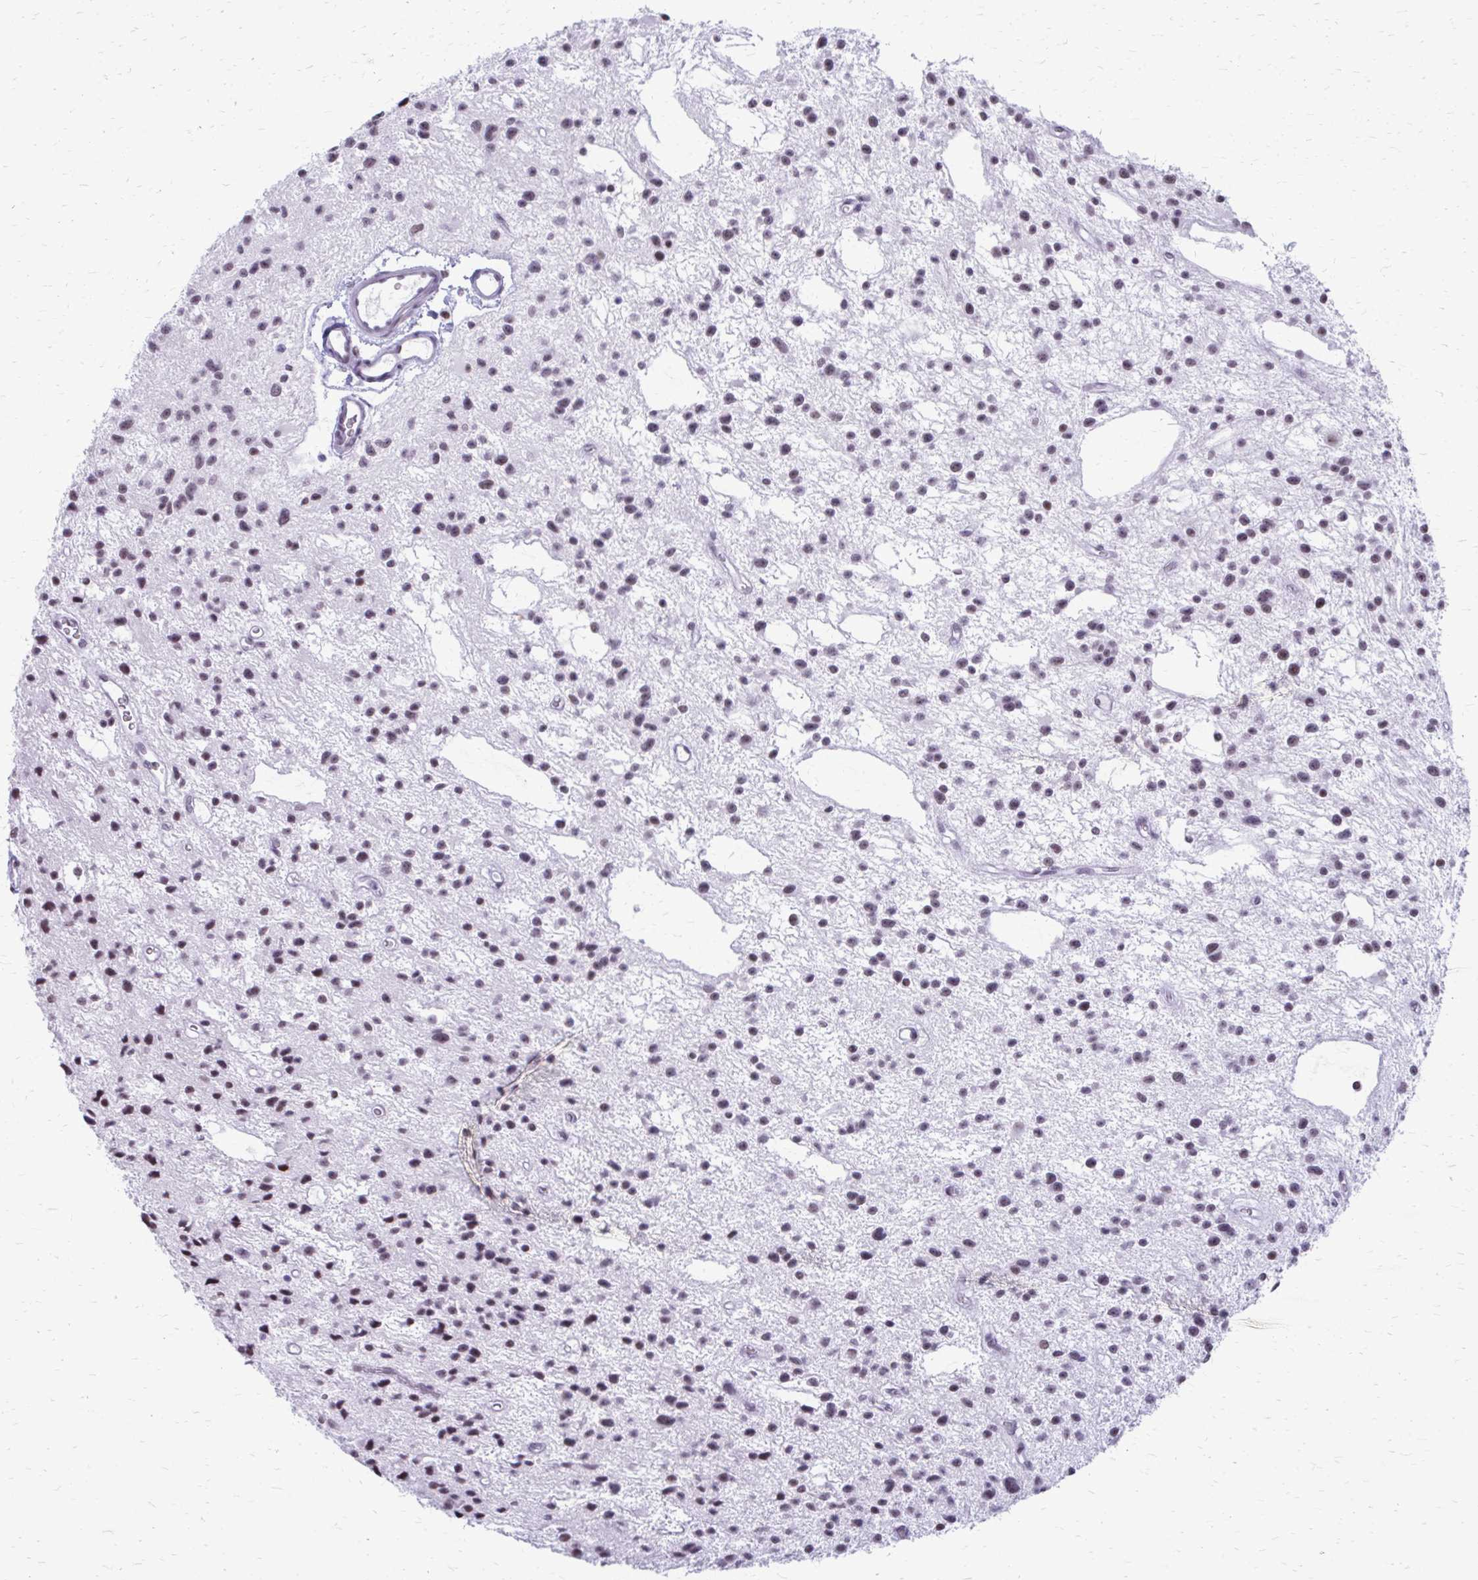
{"staining": {"intensity": "weak", "quantity": "25%-75%", "location": "nuclear"}, "tissue": "glioma", "cell_type": "Tumor cells", "image_type": "cancer", "snomed": [{"axis": "morphology", "description": "Glioma, malignant, Low grade"}, {"axis": "topography", "description": "Brain"}], "caption": "IHC of human malignant glioma (low-grade) exhibits low levels of weak nuclear positivity in approximately 25%-75% of tumor cells.", "gene": "SS18", "patient": {"sex": "male", "age": 43}}